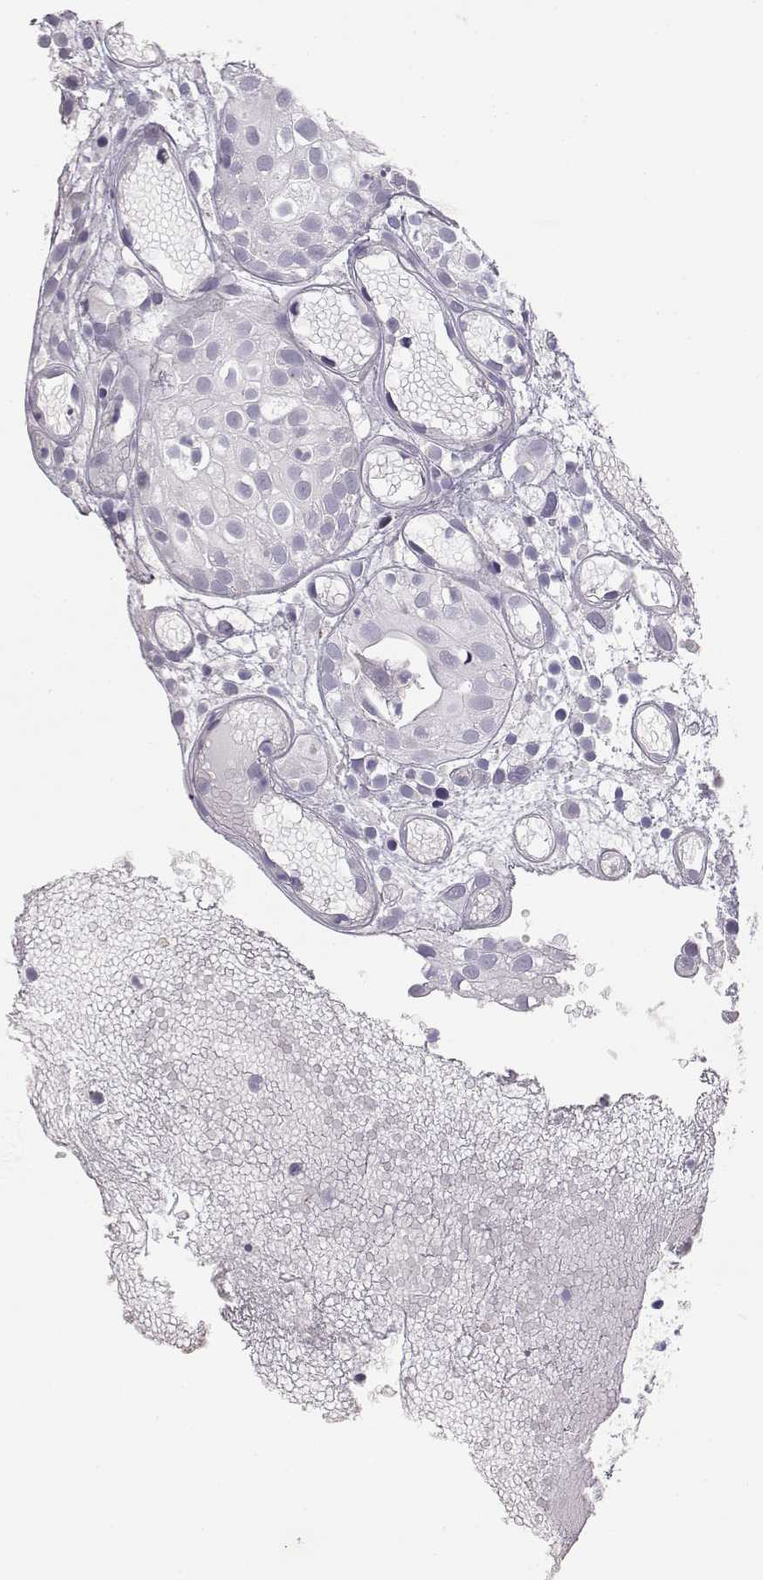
{"staining": {"intensity": "negative", "quantity": "none", "location": "none"}, "tissue": "prostate cancer", "cell_type": "Tumor cells", "image_type": "cancer", "snomed": [{"axis": "morphology", "description": "Adenocarcinoma, High grade"}, {"axis": "topography", "description": "Prostate"}], "caption": "A histopathology image of prostate adenocarcinoma (high-grade) stained for a protein exhibits no brown staining in tumor cells. (DAB IHC, high magnification).", "gene": "SLCO6A1", "patient": {"sex": "male", "age": 79}}